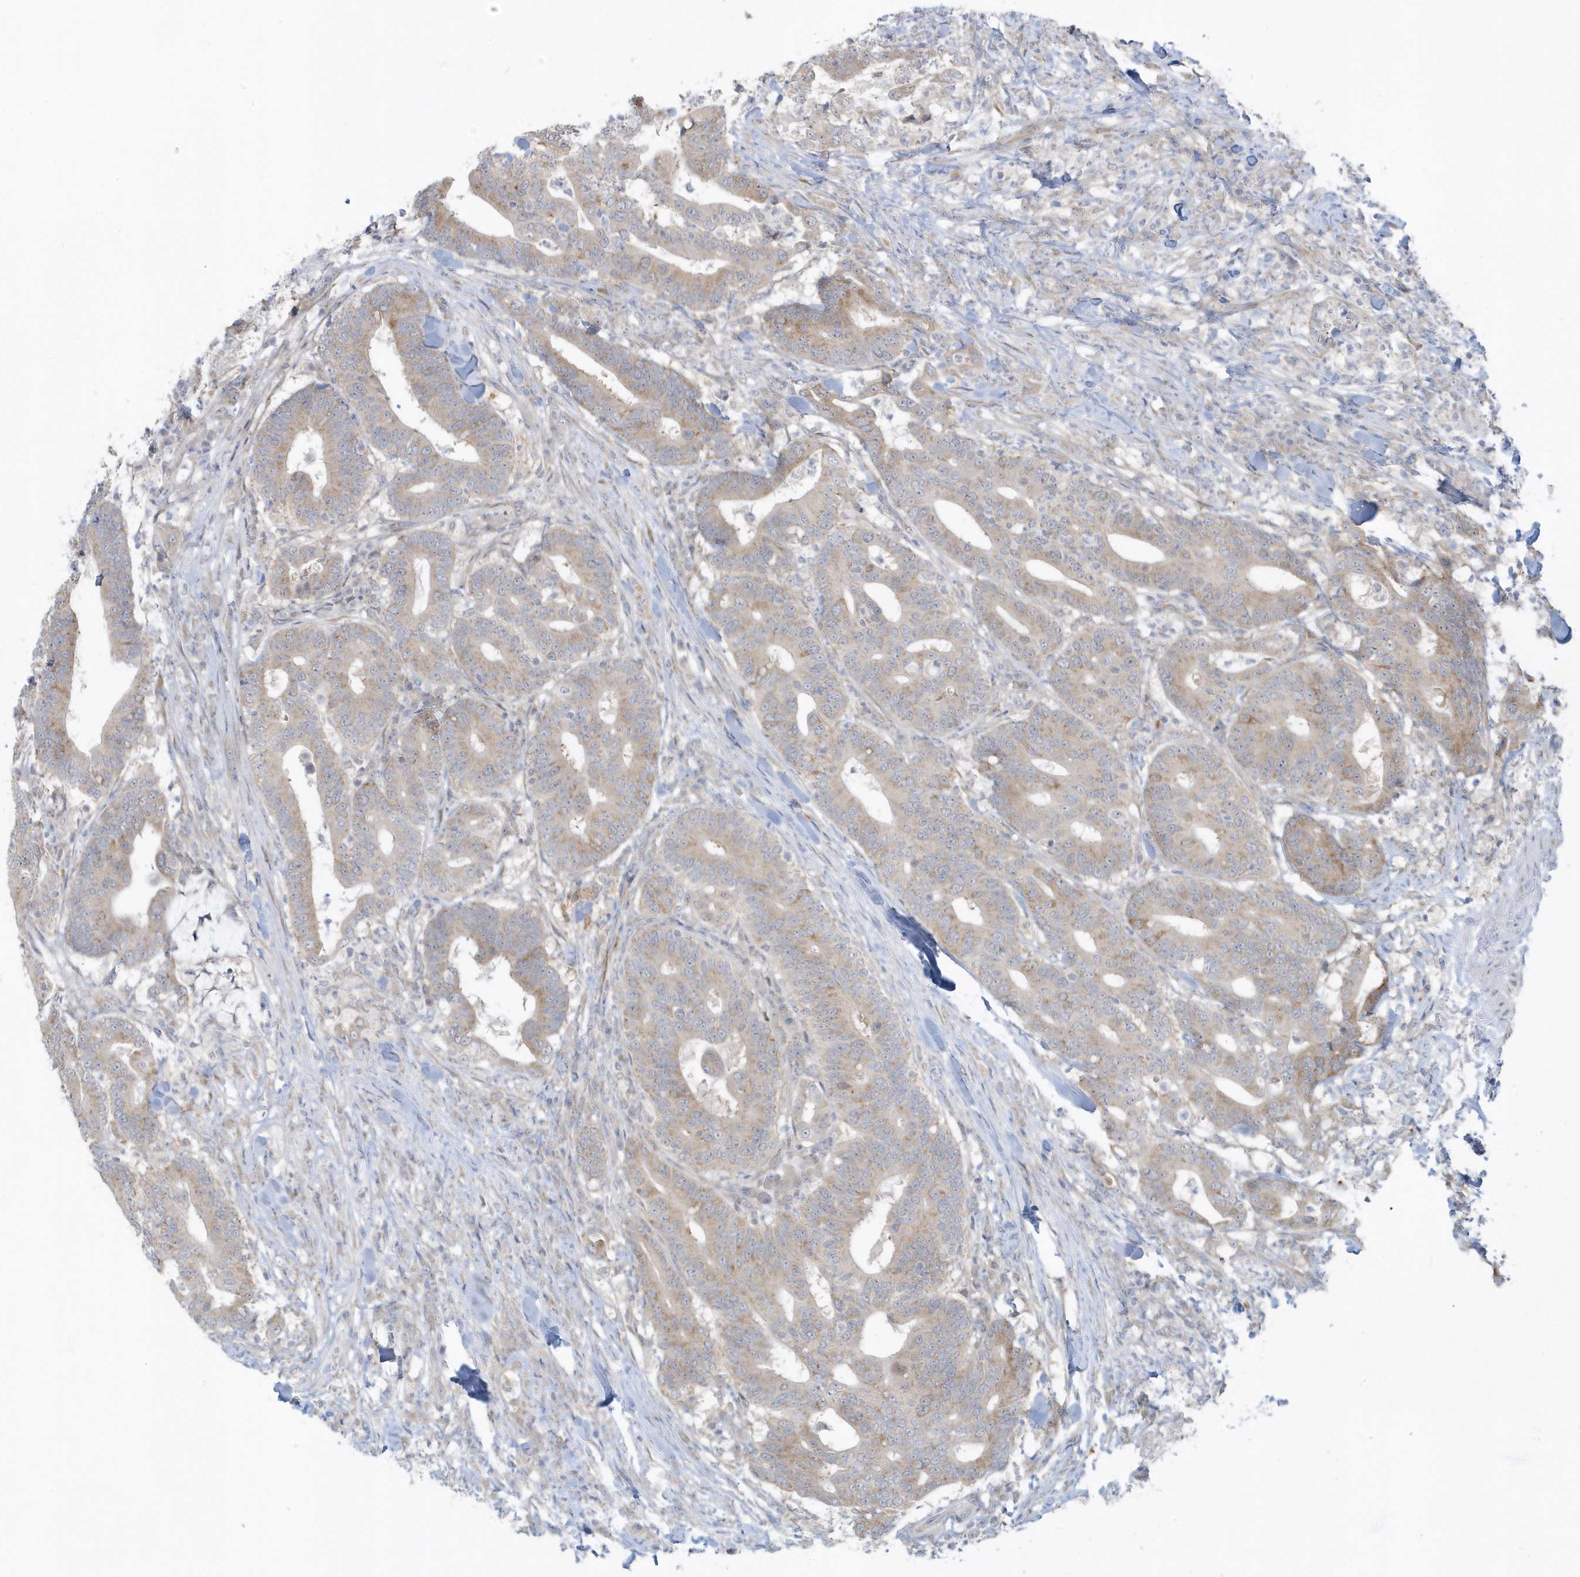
{"staining": {"intensity": "weak", "quantity": "25%-75%", "location": "cytoplasmic/membranous"}, "tissue": "colorectal cancer", "cell_type": "Tumor cells", "image_type": "cancer", "snomed": [{"axis": "morphology", "description": "Adenocarcinoma, NOS"}, {"axis": "topography", "description": "Colon"}], "caption": "Protein expression analysis of human colorectal cancer (adenocarcinoma) reveals weak cytoplasmic/membranous staining in about 25%-75% of tumor cells.", "gene": "SCN3A", "patient": {"sex": "female", "age": 66}}